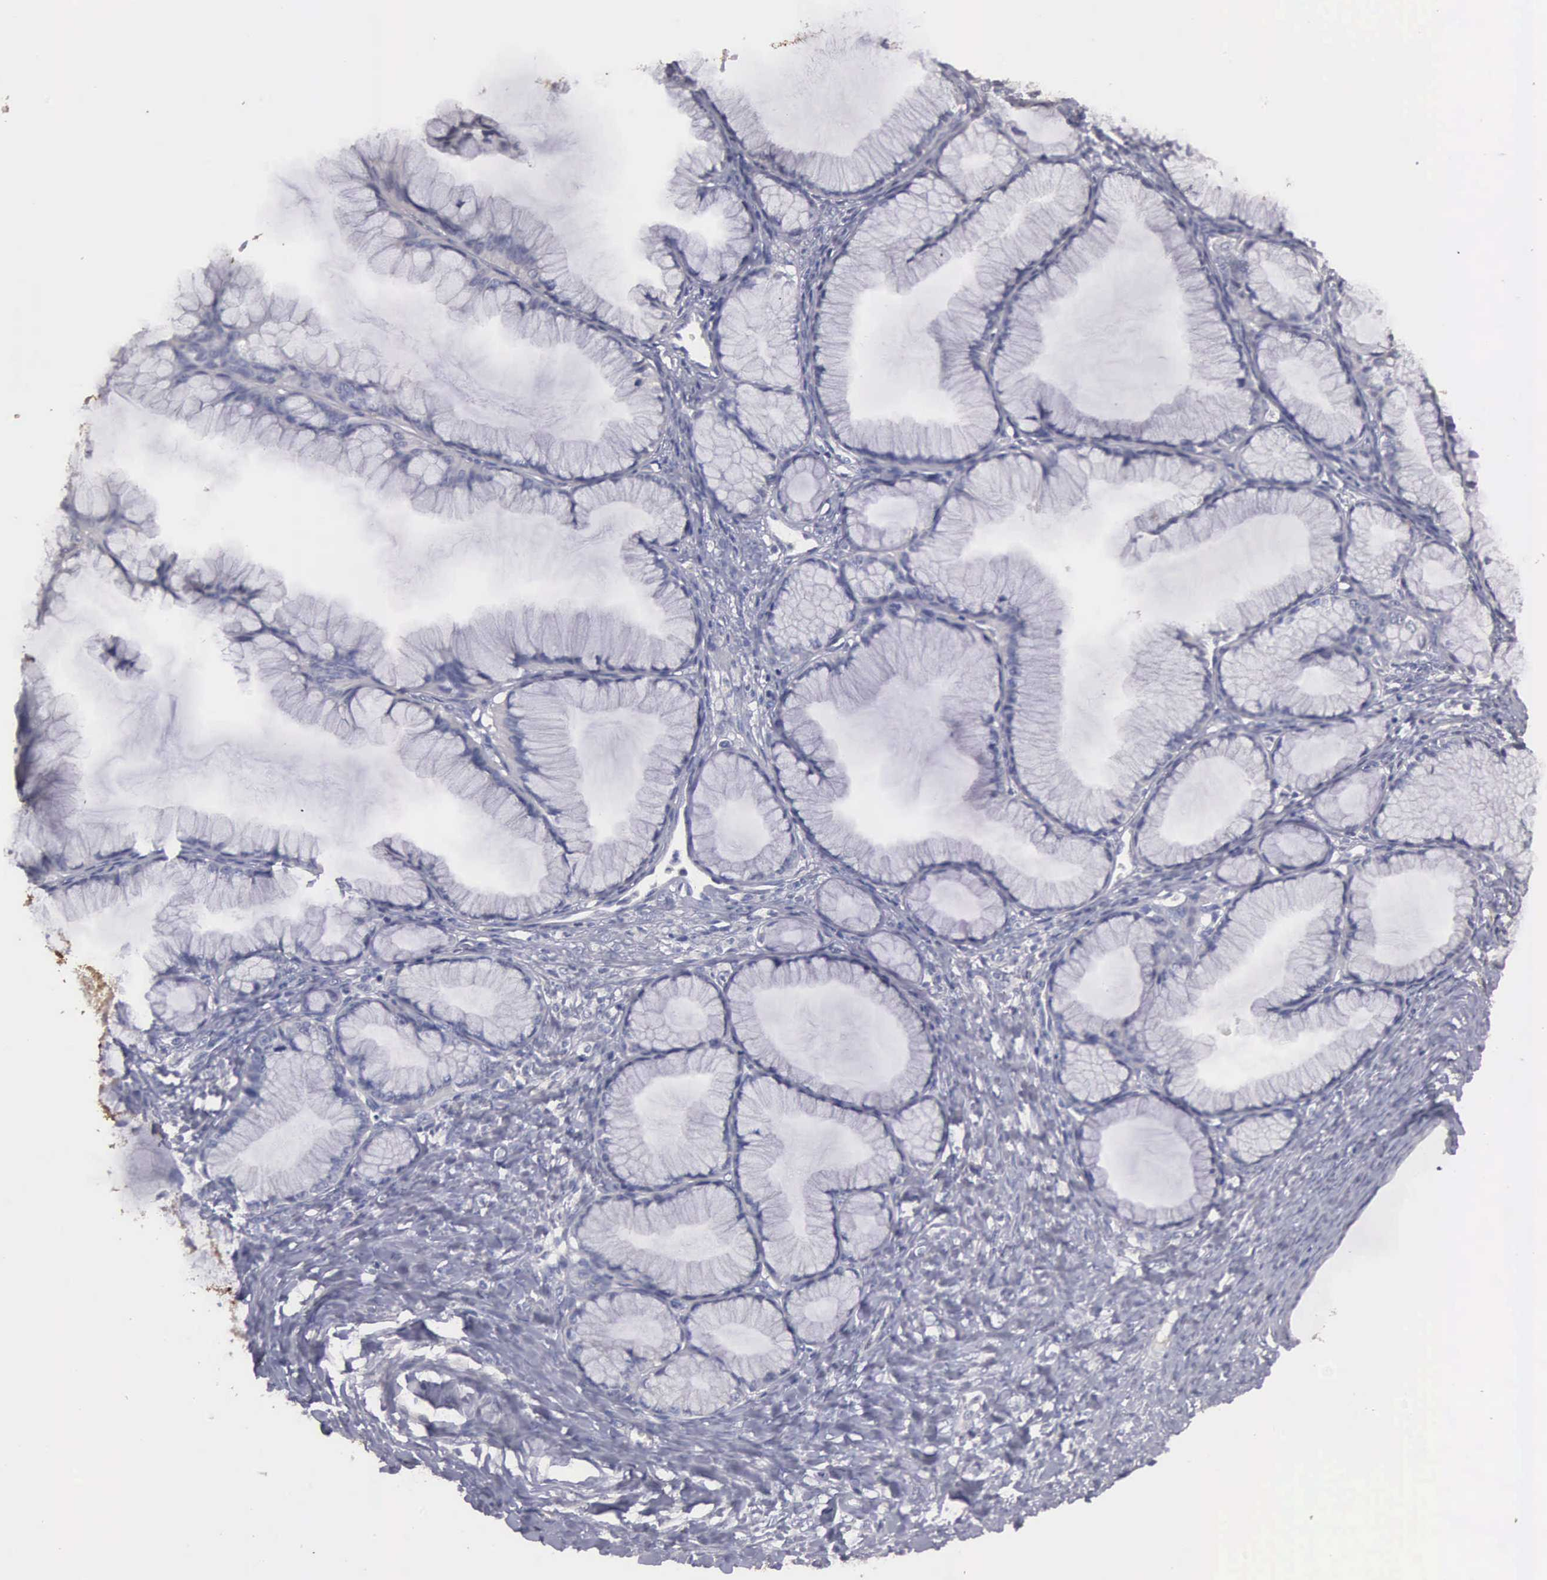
{"staining": {"intensity": "negative", "quantity": "none", "location": "none"}, "tissue": "ovarian cancer", "cell_type": "Tumor cells", "image_type": "cancer", "snomed": [{"axis": "morphology", "description": "Cystadenocarcinoma, mucinous, NOS"}, {"axis": "topography", "description": "Ovary"}], "caption": "An image of human ovarian cancer is negative for staining in tumor cells.", "gene": "ENO3", "patient": {"sex": "female", "age": 41}}